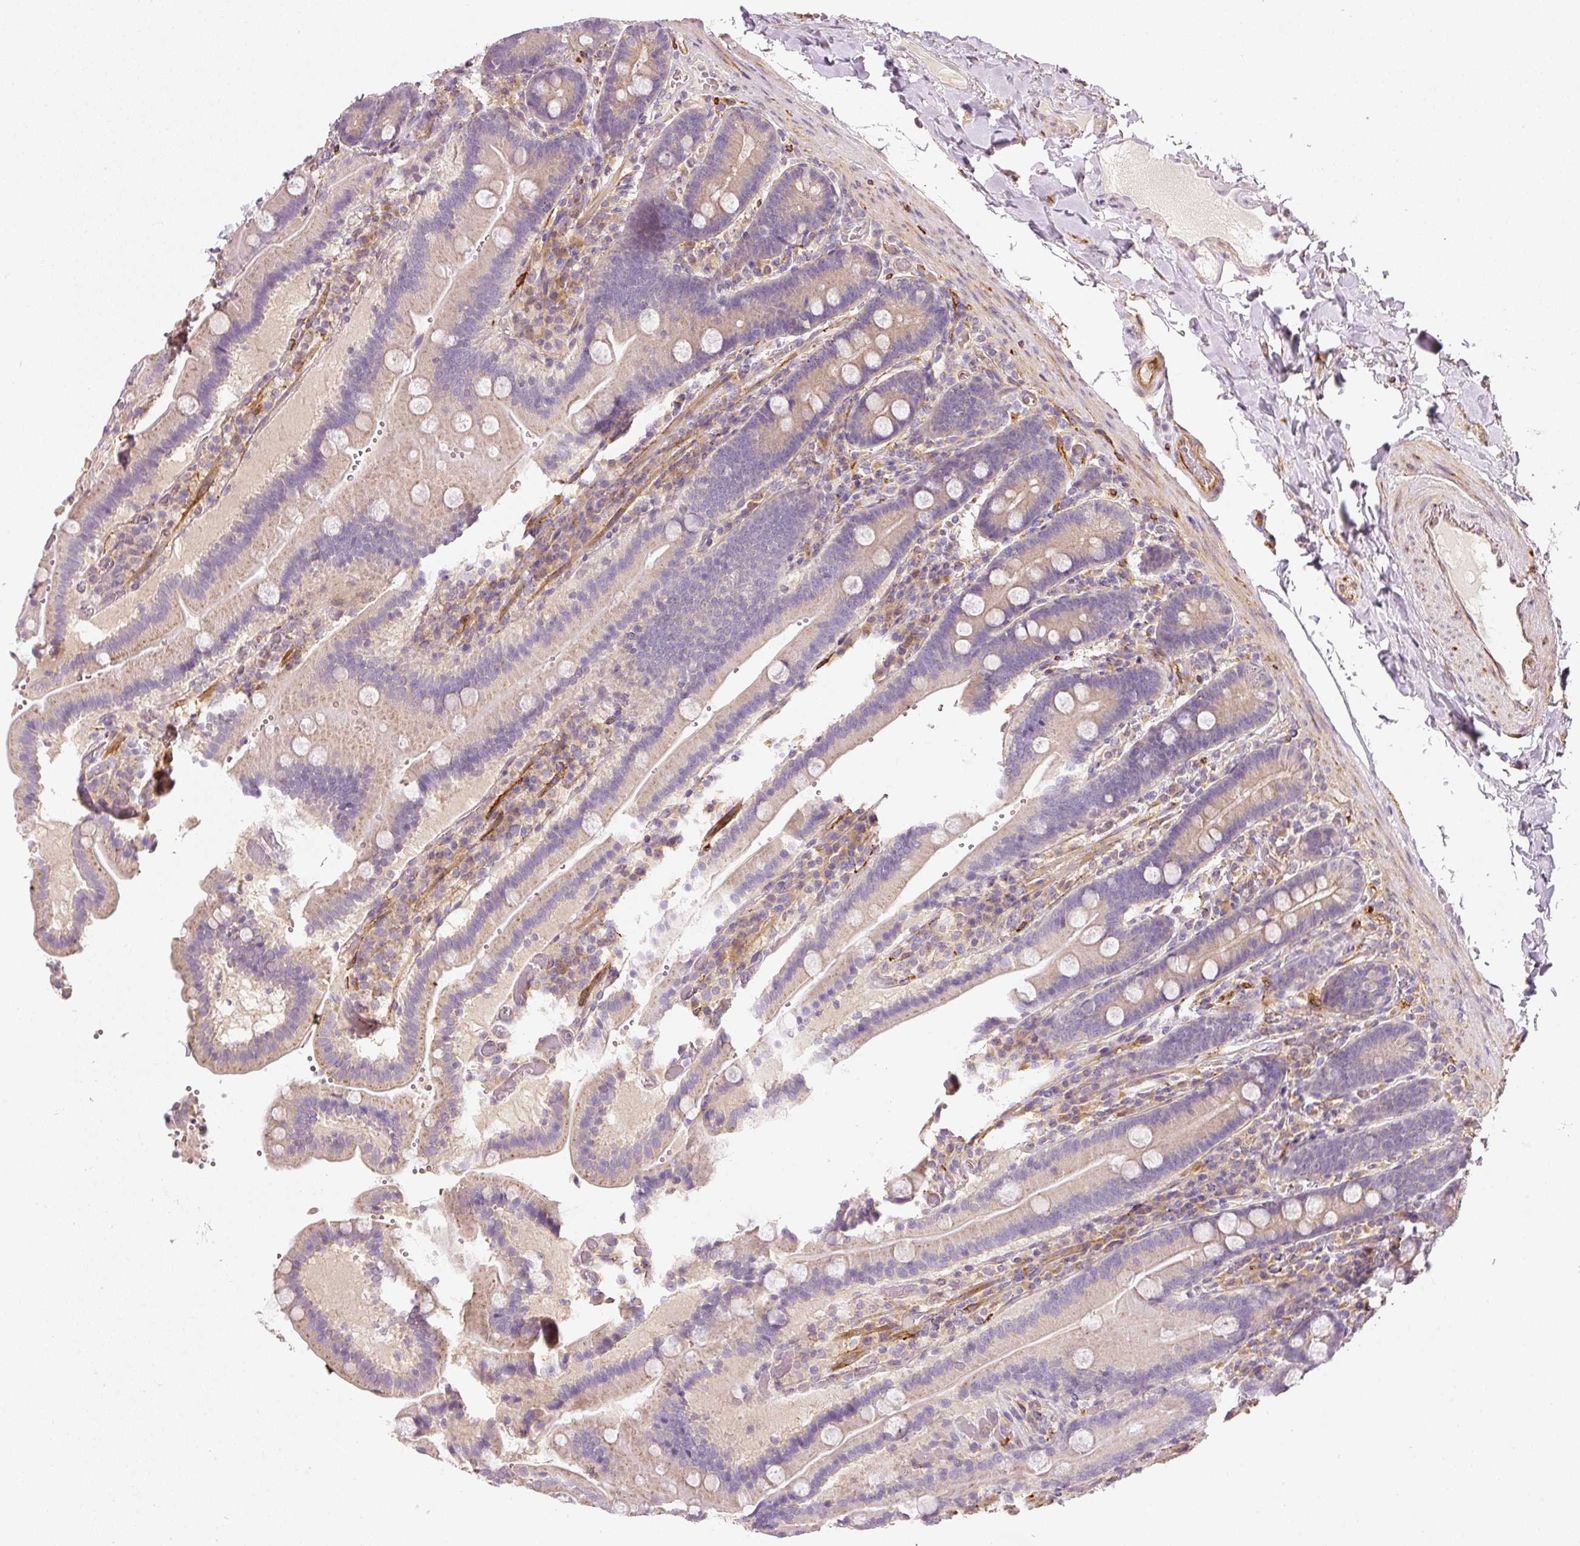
{"staining": {"intensity": "weak", "quantity": "25%-75%", "location": "cytoplasmic/membranous"}, "tissue": "duodenum", "cell_type": "Glandular cells", "image_type": "normal", "snomed": [{"axis": "morphology", "description": "Normal tissue, NOS"}, {"axis": "topography", "description": "Duodenum"}], "caption": "High-magnification brightfield microscopy of normal duodenum stained with DAB (brown) and counterstained with hematoxylin (blue). glandular cells exhibit weak cytoplasmic/membranous positivity is appreciated in about25%-75% of cells.", "gene": "RNF167", "patient": {"sex": "female", "age": 62}}